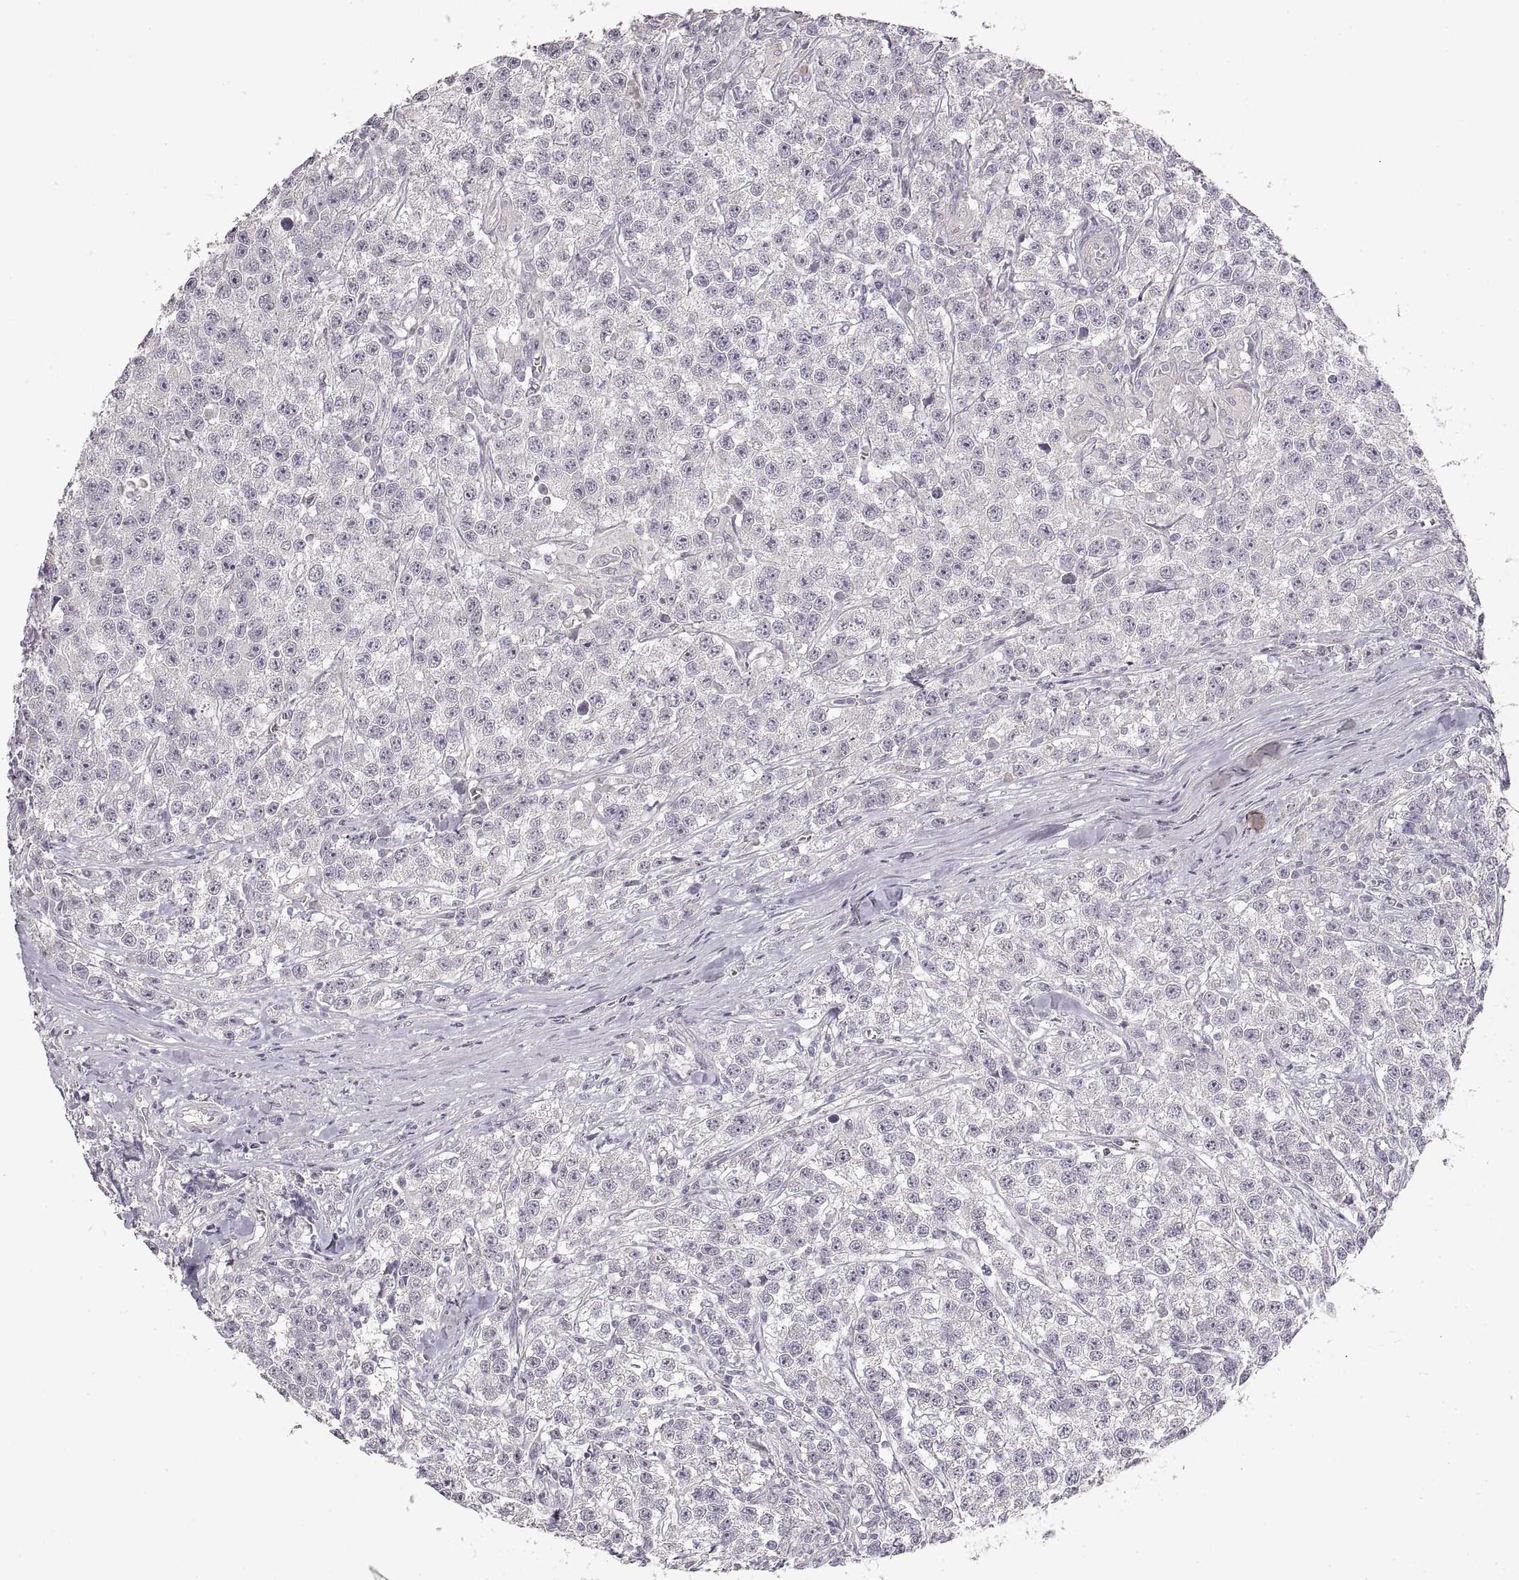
{"staining": {"intensity": "negative", "quantity": "none", "location": "none"}, "tissue": "testis cancer", "cell_type": "Tumor cells", "image_type": "cancer", "snomed": [{"axis": "morphology", "description": "Seminoma, NOS"}, {"axis": "topography", "description": "Testis"}], "caption": "Image shows no protein positivity in tumor cells of testis seminoma tissue.", "gene": "LAMC2", "patient": {"sex": "male", "age": 59}}